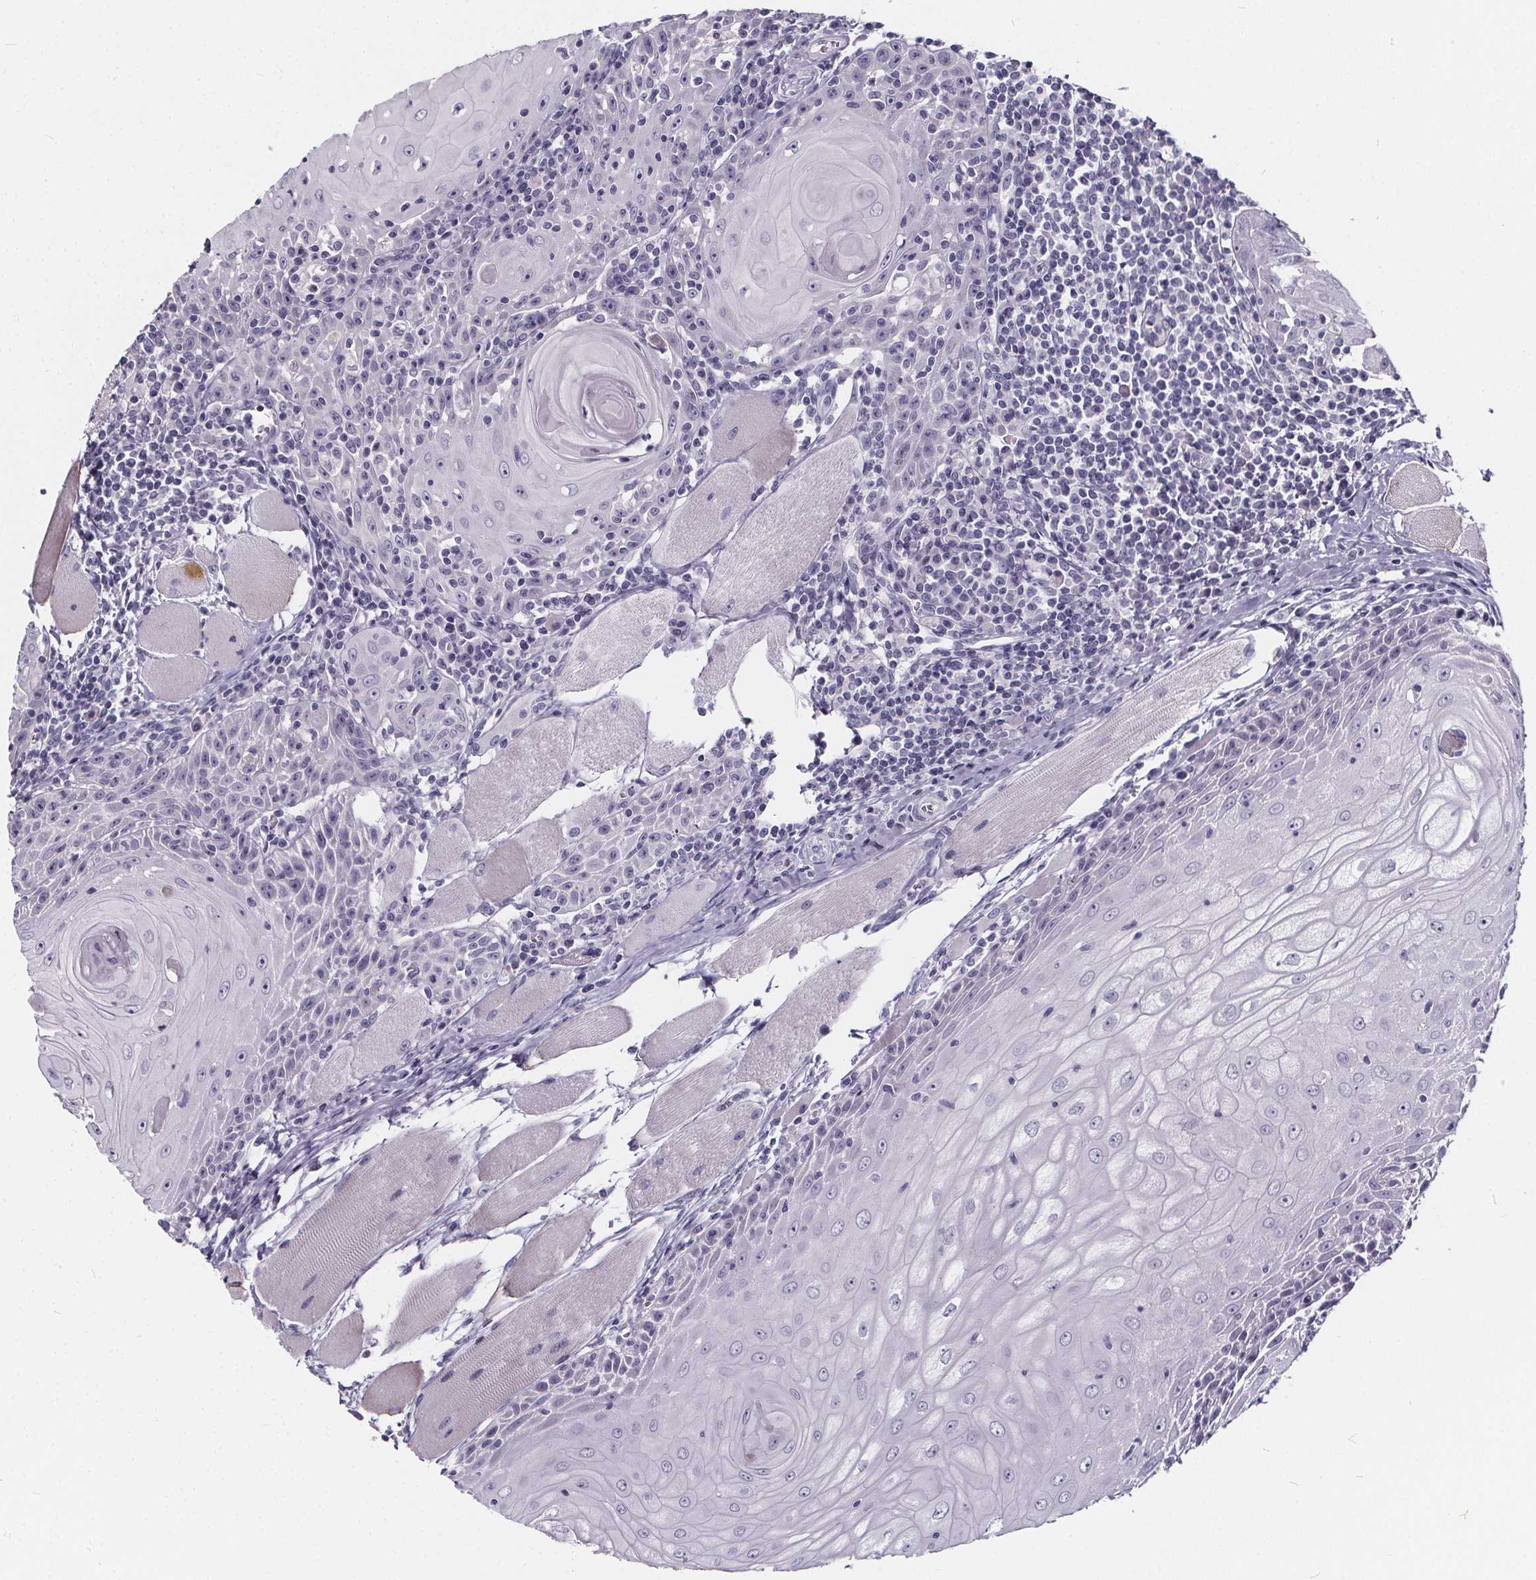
{"staining": {"intensity": "negative", "quantity": "none", "location": "none"}, "tissue": "head and neck cancer", "cell_type": "Tumor cells", "image_type": "cancer", "snomed": [{"axis": "morphology", "description": "Normal tissue, NOS"}, {"axis": "morphology", "description": "Squamous cell carcinoma, NOS"}, {"axis": "topography", "description": "Oral tissue"}, {"axis": "topography", "description": "Head-Neck"}], "caption": "DAB (3,3'-diaminobenzidine) immunohistochemical staining of head and neck cancer (squamous cell carcinoma) exhibits no significant expression in tumor cells.", "gene": "SPEF2", "patient": {"sex": "male", "age": 52}}